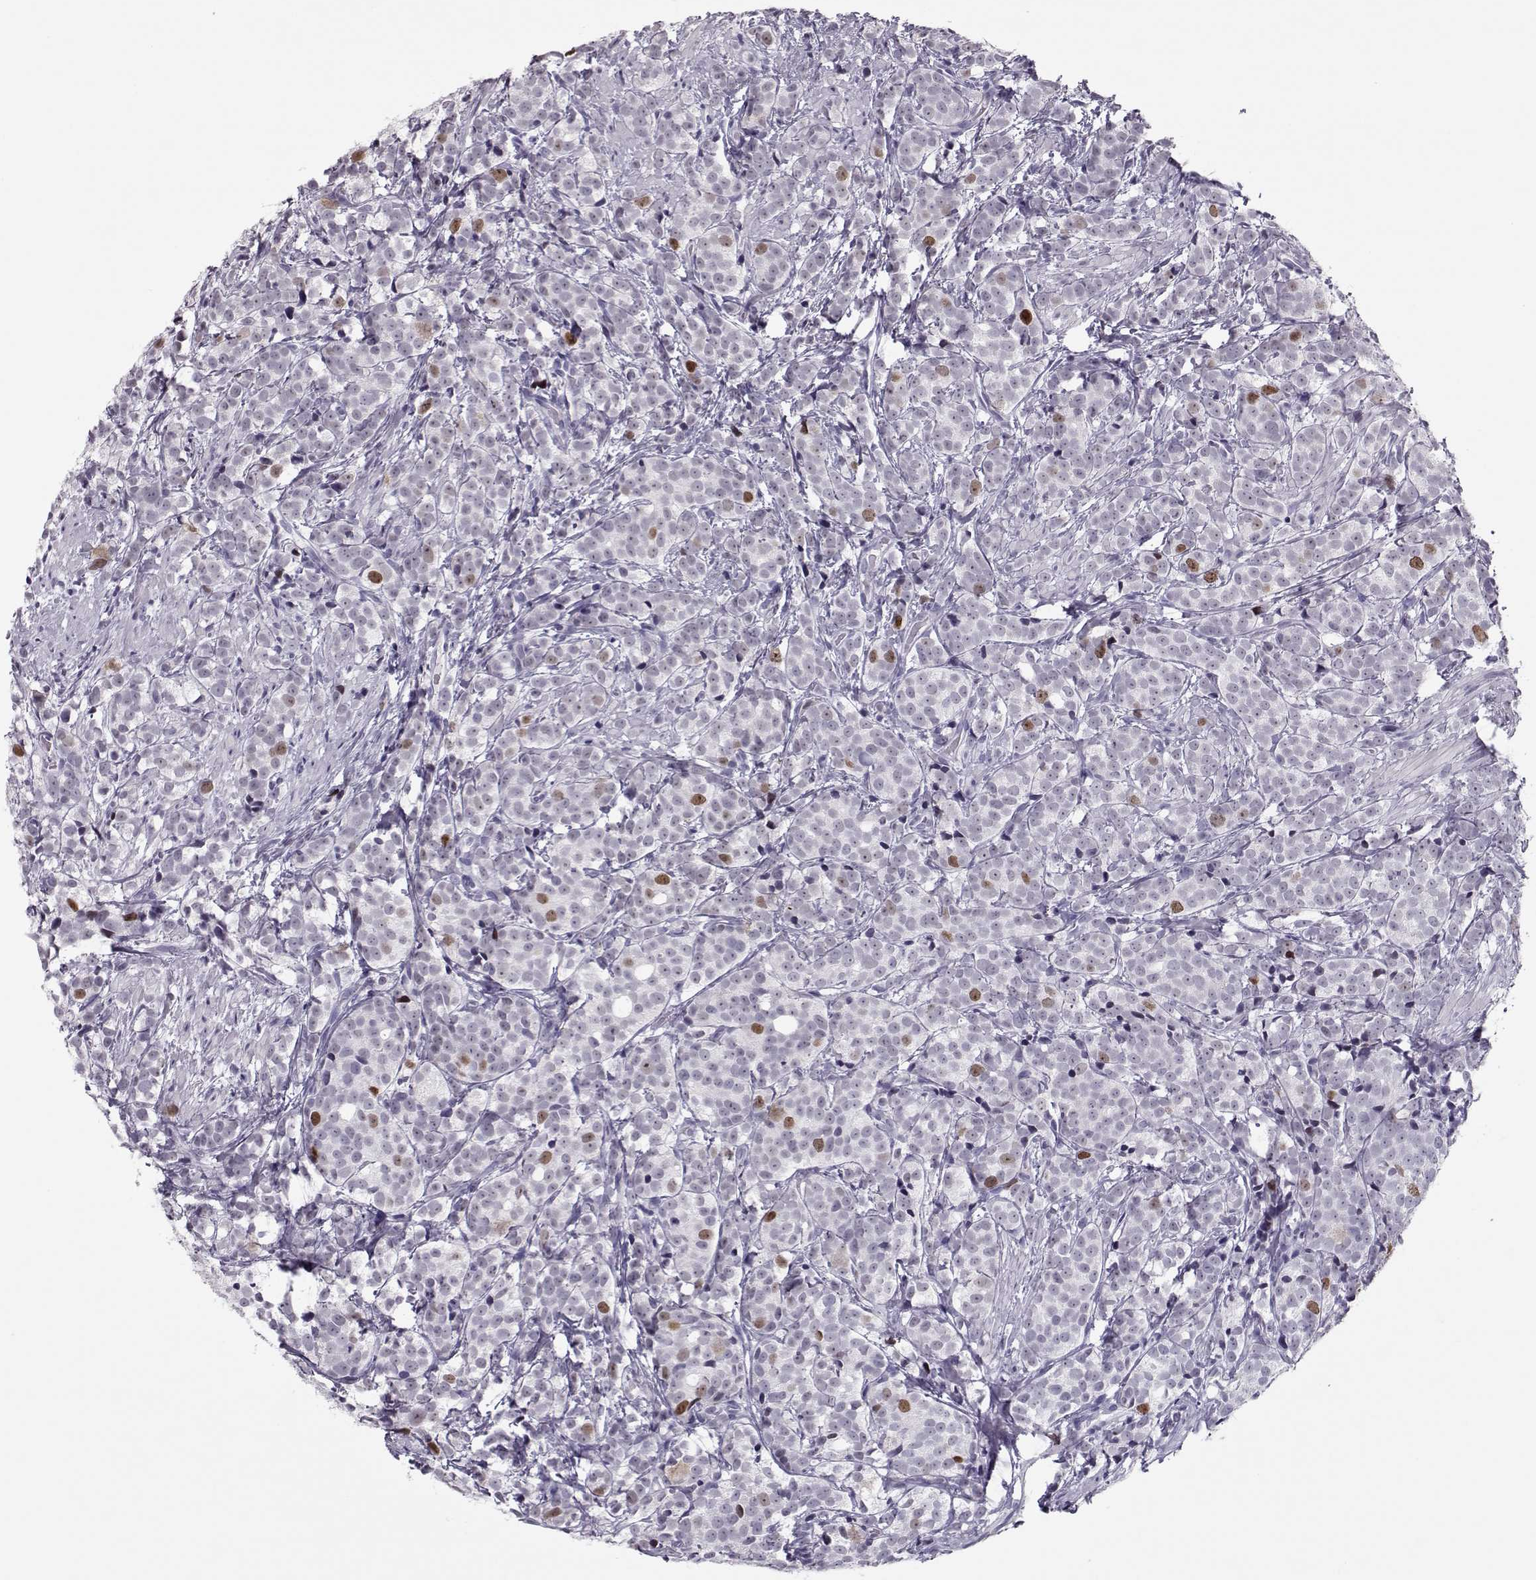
{"staining": {"intensity": "moderate", "quantity": "<25%", "location": "nuclear"}, "tissue": "prostate cancer", "cell_type": "Tumor cells", "image_type": "cancer", "snomed": [{"axis": "morphology", "description": "Adenocarcinoma, High grade"}, {"axis": "topography", "description": "Prostate"}], "caption": "Prostate high-grade adenocarcinoma was stained to show a protein in brown. There is low levels of moderate nuclear staining in about <25% of tumor cells. (Brightfield microscopy of DAB IHC at high magnification).", "gene": "SGO1", "patient": {"sex": "male", "age": 53}}